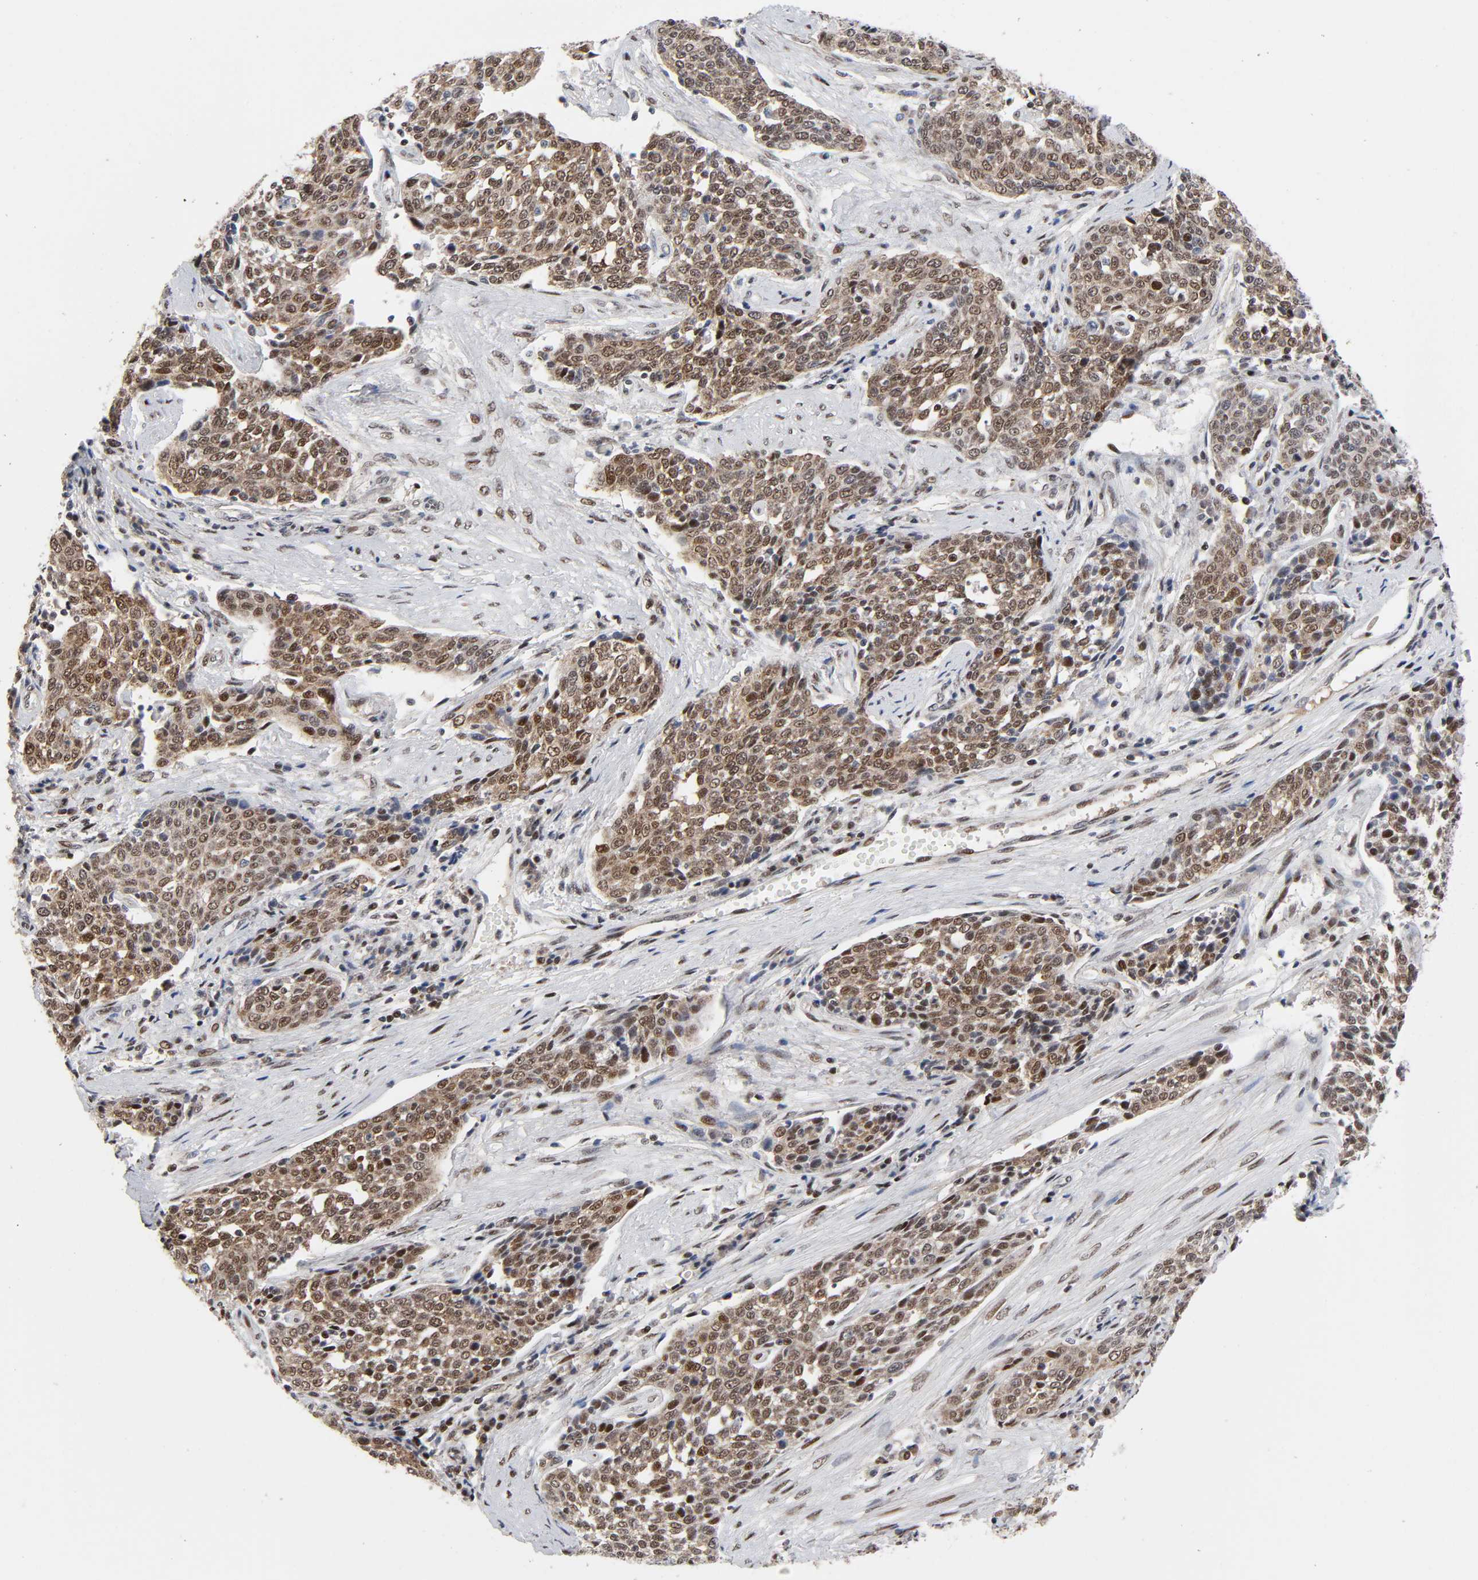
{"staining": {"intensity": "strong", "quantity": ">75%", "location": "cytoplasmic/membranous,nuclear"}, "tissue": "cervical cancer", "cell_type": "Tumor cells", "image_type": "cancer", "snomed": [{"axis": "morphology", "description": "Squamous cell carcinoma, NOS"}, {"axis": "topography", "description": "Cervix"}], "caption": "Strong cytoplasmic/membranous and nuclear expression is seen in about >75% of tumor cells in squamous cell carcinoma (cervical).", "gene": "STK38", "patient": {"sex": "female", "age": 34}}